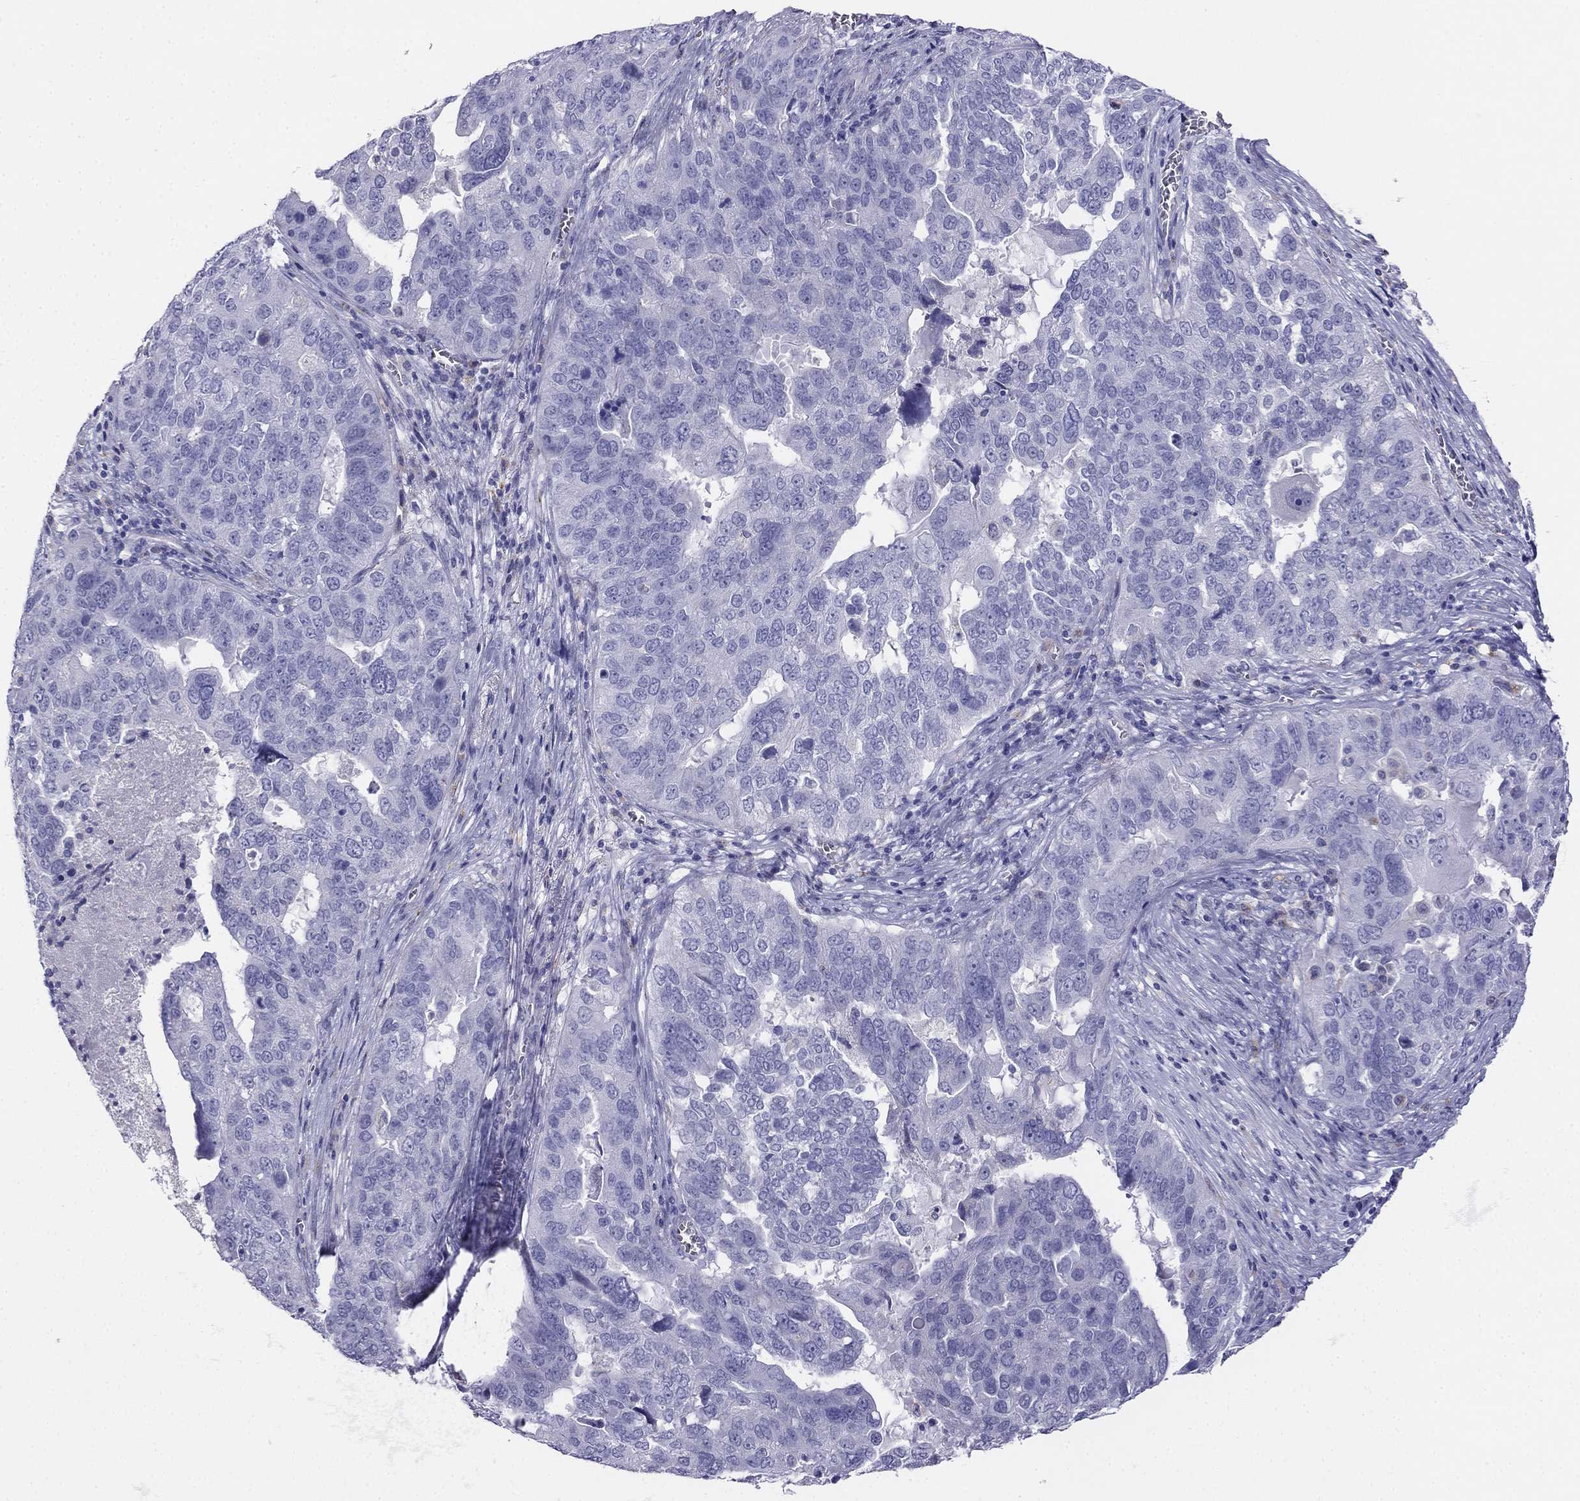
{"staining": {"intensity": "negative", "quantity": "none", "location": "none"}, "tissue": "ovarian cancer", "cell_type": "Tumor cells", "image_type": "cancer", "snomed": [{"axis": "morphology", "description": "Carcinoma, endometroid"}, {"axis": "topography", "description": "Soft tissue"}, {"axis": "topography", "description": "Ovary"}], "caption": "This is a image of immunohistochemistry staining of ovarian endometroid carcinoma, which shows no expression in tumor cells.", "gene": "ALOXE3", "patient": {"sex": "female", "age": 52}}